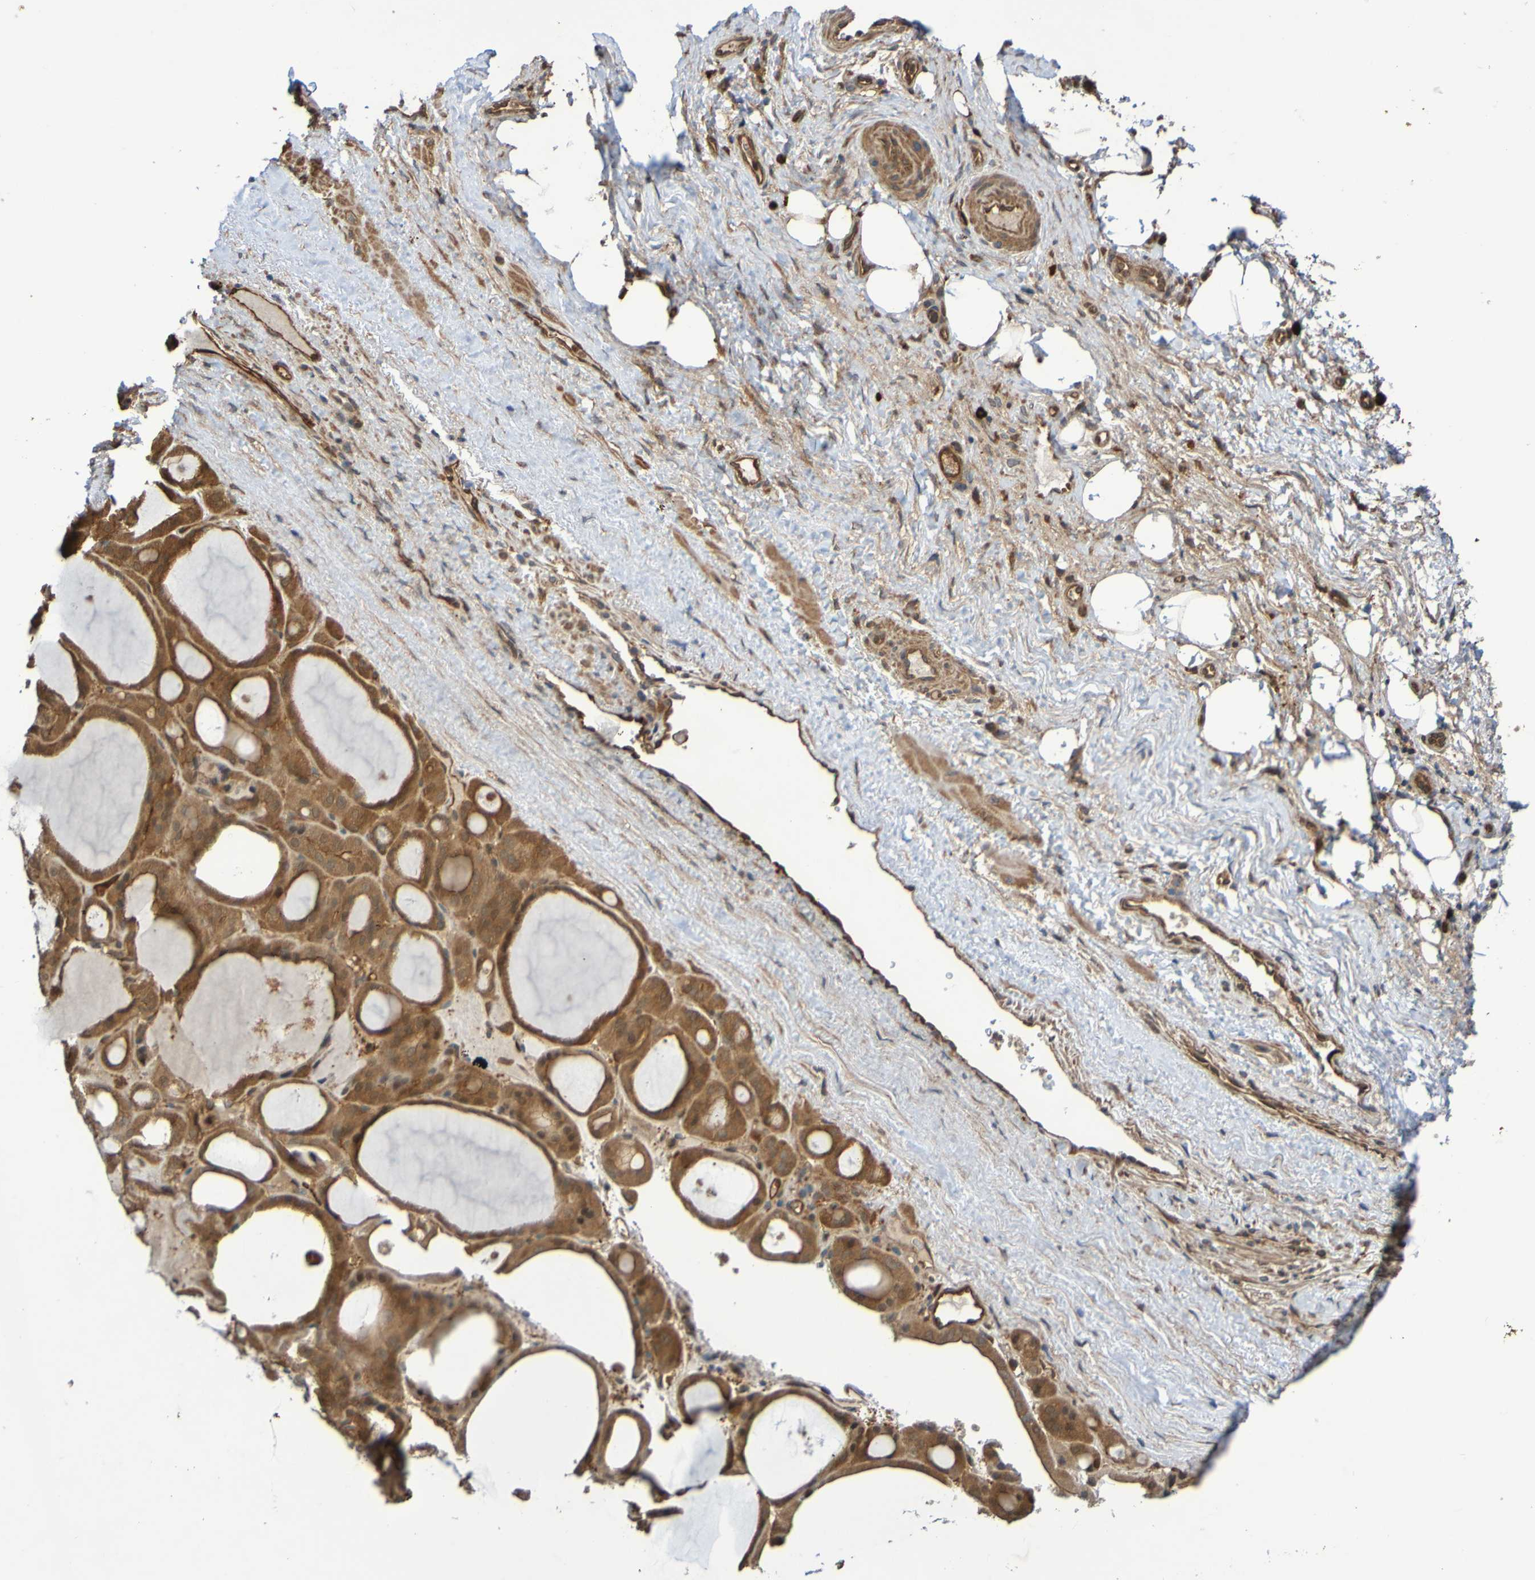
{"staining": {"intensity": "strong", "quantity": ">75%", "location": "cytoplasmic/membranous"}, "tissue": "thyroid gland", "cell_type": "Glandular cells", "image_type": "normal", "snomed": [{"axis": "morphology", "description": "Normal tissue, NOS"}, {"axis": "morphology", "description": "Carcinoma, NOS"}, {"axis": "topography", "description": "Thyroid gland"}], "caption": "IHC micrograph of unremarkable human thyroid gland stained for a protein (brown), which demonstrates high levels of strong cytoplasmic/membranous positivity in approximately >75% of glandular cells.", "gene": "SERPINB6", "patient": {"sex": "female", "age": 86}}